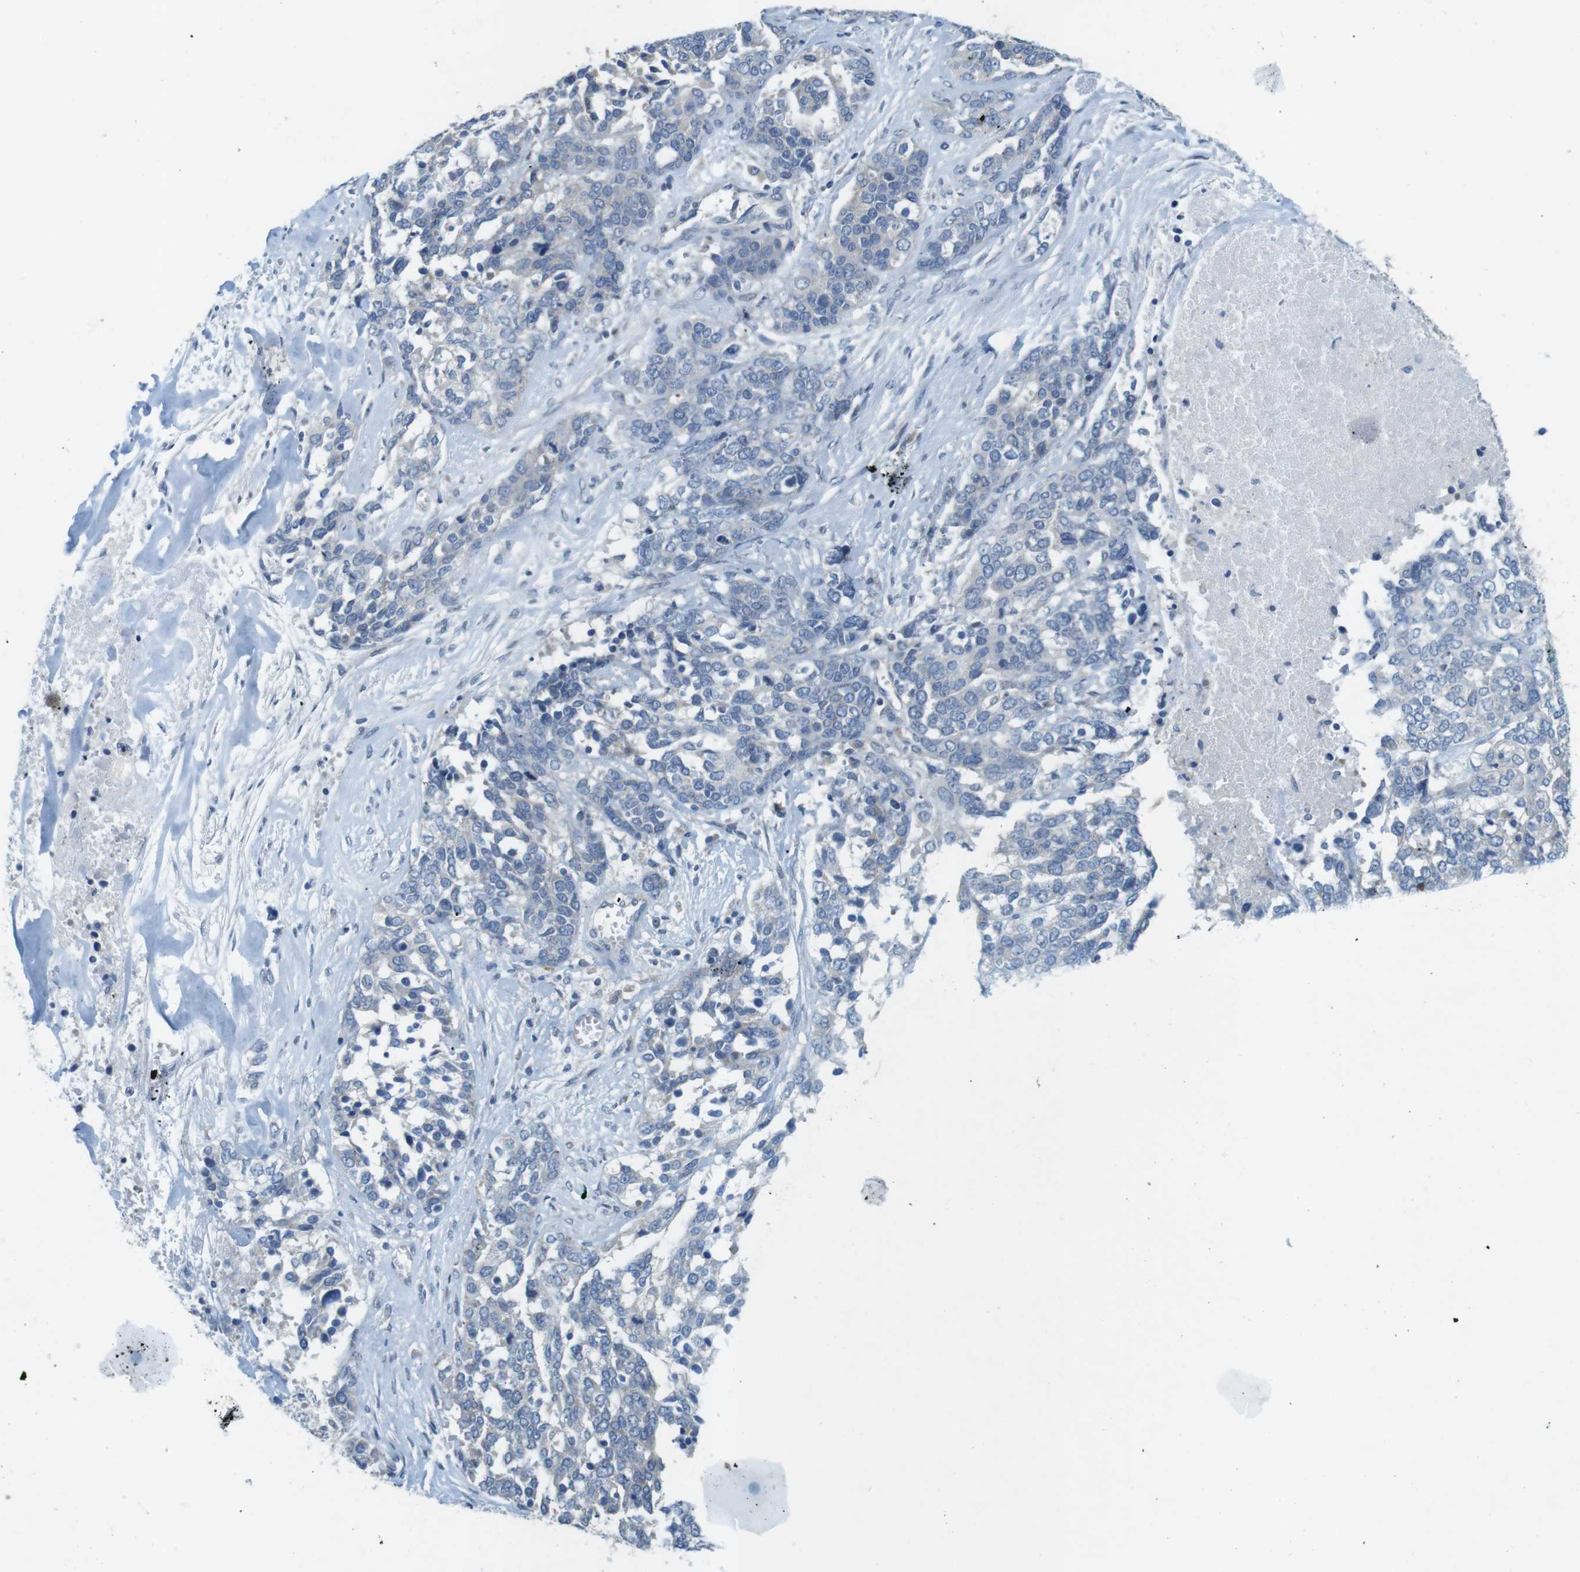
{"staining": {"intensity": "negative", "quantity": "none", "location": "none"}, "tissue": "ovarian cancer", "cell_type": "Tumor cells", "image_type": "cancer", "snomed": [{"axis": "morphology", "description": "Cystadenocarcinoma, serous, NOS"}, {"axis": "topography", "description": "Ovary"}], "caption": "Tumor cells show no significant protein expression in serous cystadenocarcinoma (ovarian). The staining was performed using DAB (3,3'-diaminobenzidine) to visualize the protein expression in brown, while the nuclei were stained in blue with hematoxylin (Magnification: 20x).", "gene": "TYW1", "patient": {"sex": "female", "age": 44}}